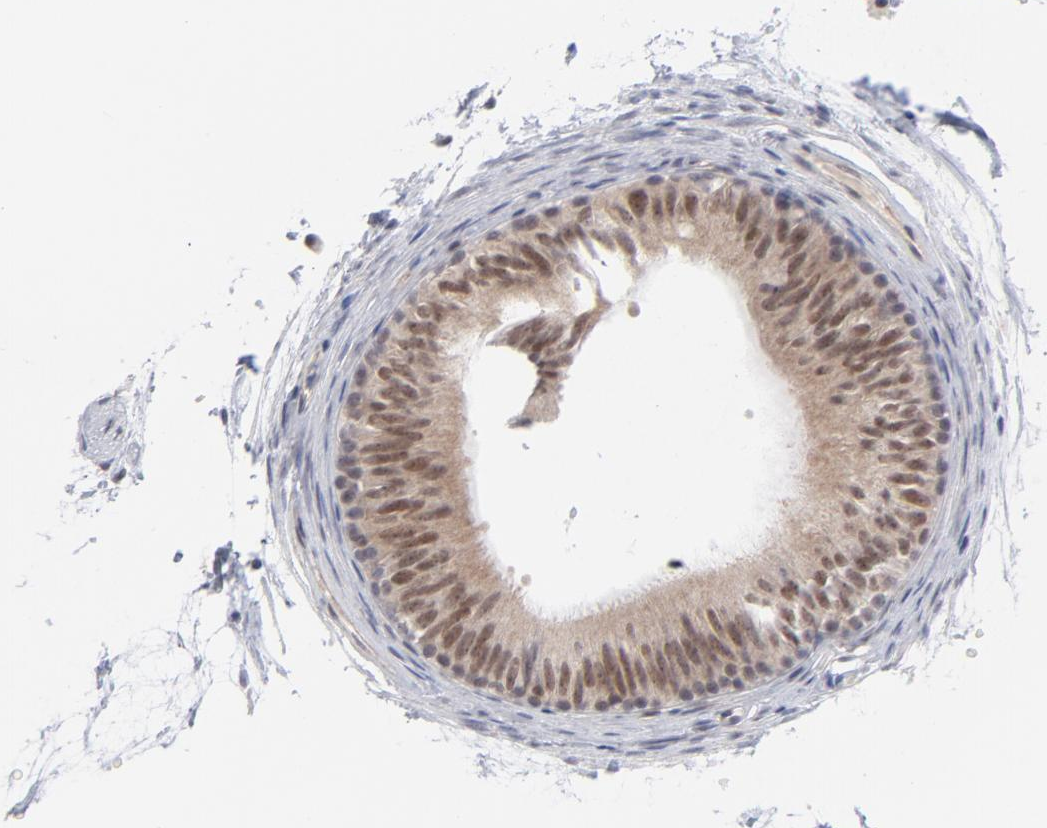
{"staining": {"intensity": "moderate", "quantity": ">75%", "location": "cytoplasmic/membranous,nuclear"}, "tissue": "epididymis", "cell_type": "Glandular cells", "image_type": "normal", "snomed": [{"axis": "morphology", "description": "Normal tissue, NOS"}, {"axis": "topography", "description": "Testis"}, {"axis": "topography", "description": "Epididymis"}], "caption": "A histopathology image of epididymis stained for a protein reveals moderate cytoplasmic/membranous,nuclear brown staining in glandular cells. (Stains: DAB (3,3'-diaminobenzidine) in brown, nuclei in blue, Microscopy: brightfield microscopy at high magnification).", "gene": "NBN", "patient": {"sex": "male", "age": 36}}